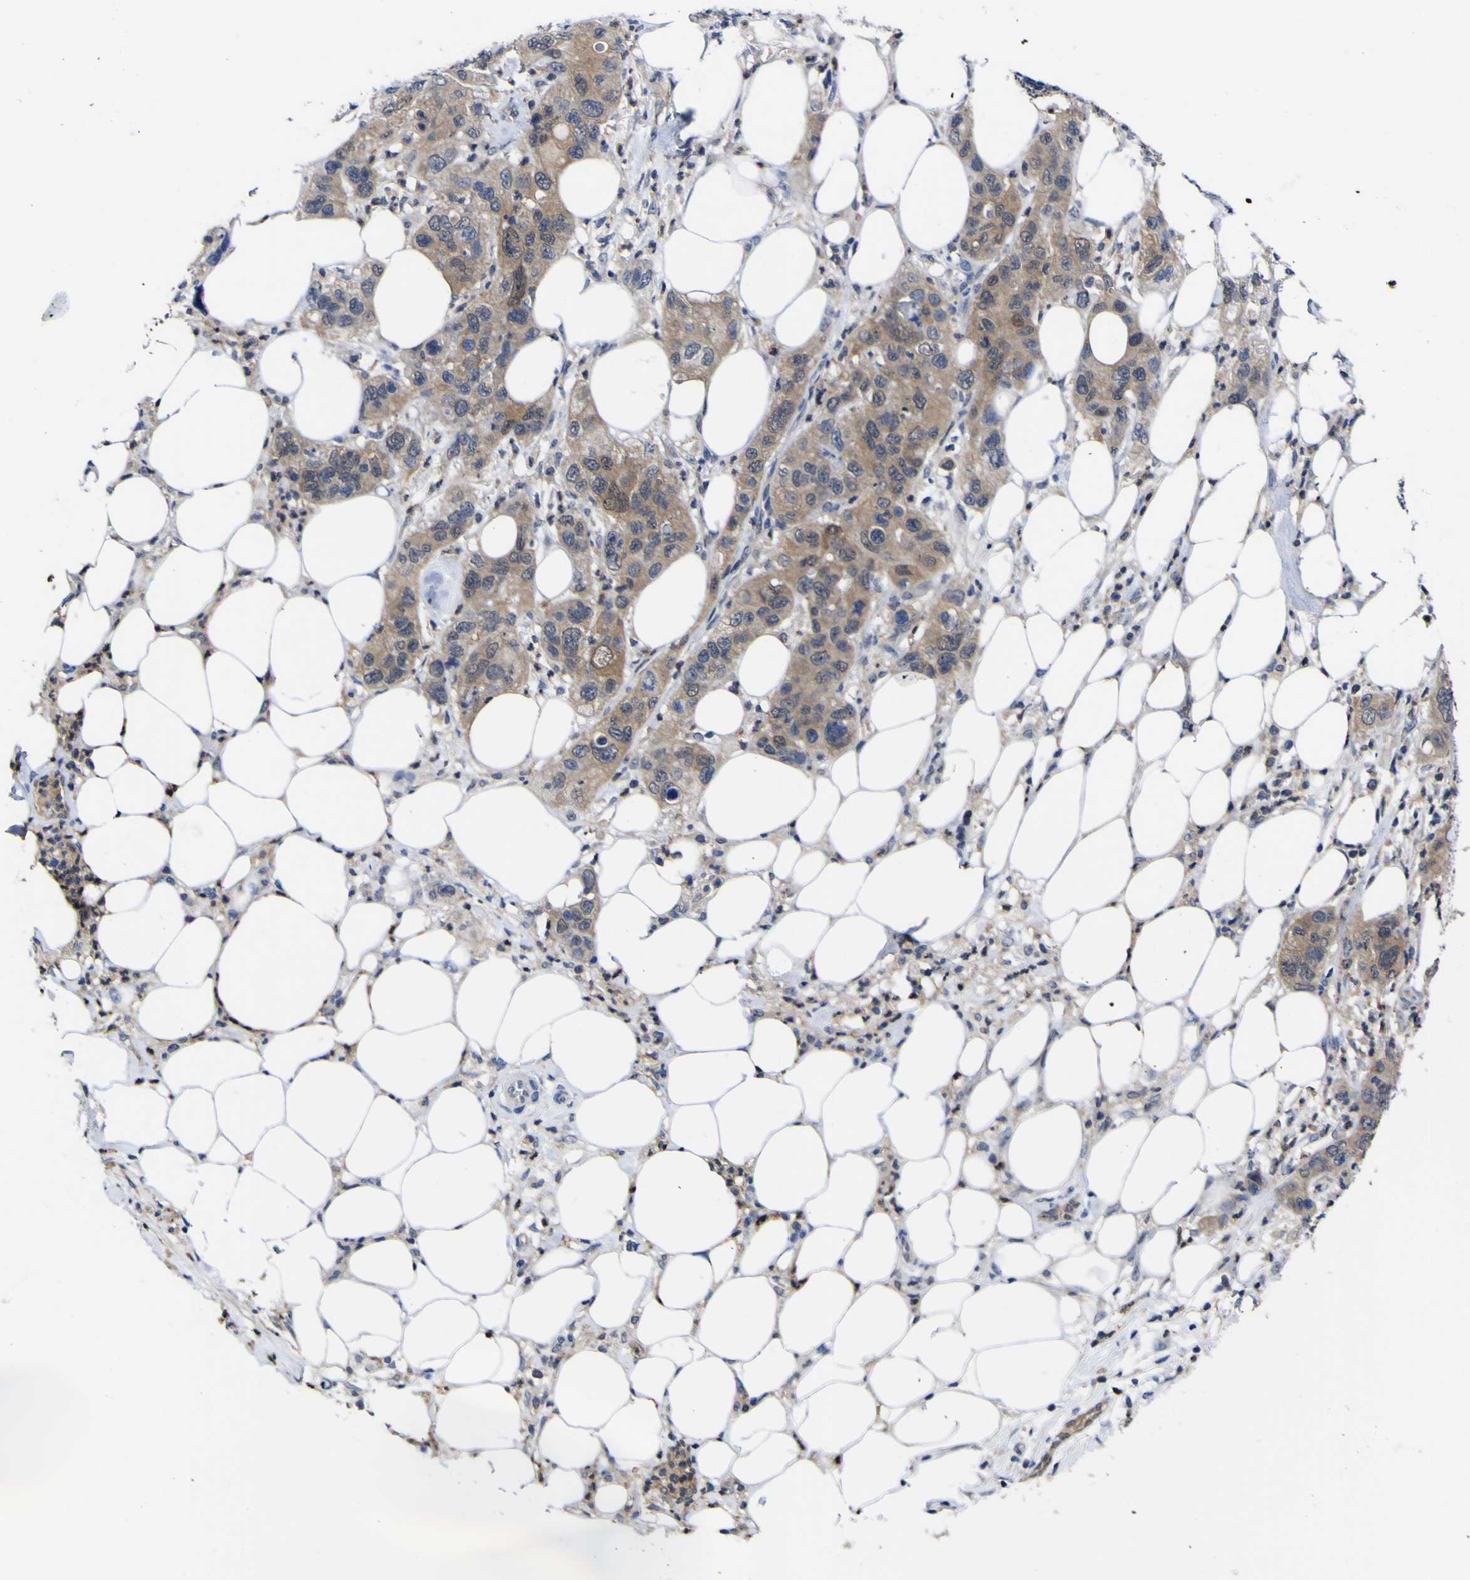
{"staining": {"intensity": "moderate", "quantity": ">75%", "location": "cytoplasmic/membranous"}, "tissue": "pancreatic cancer", "cell_type": "Tumor cells", "image_type": "cancer", "snomed": [{"axis": "morphology", "description": "Adenocarcinoma, NOS"}, {"axis": "topography", "description": "Pancreas"}], "caption": "The image exhibits immunohistochemical staining of pancreatic cancer (adenocarcinoma). There is moderate cytoplasmic/membranous positivity is present in about >75% of tumor cells.", "gene": "CASP6", "patient": {"sex": "female", "age": 71}}